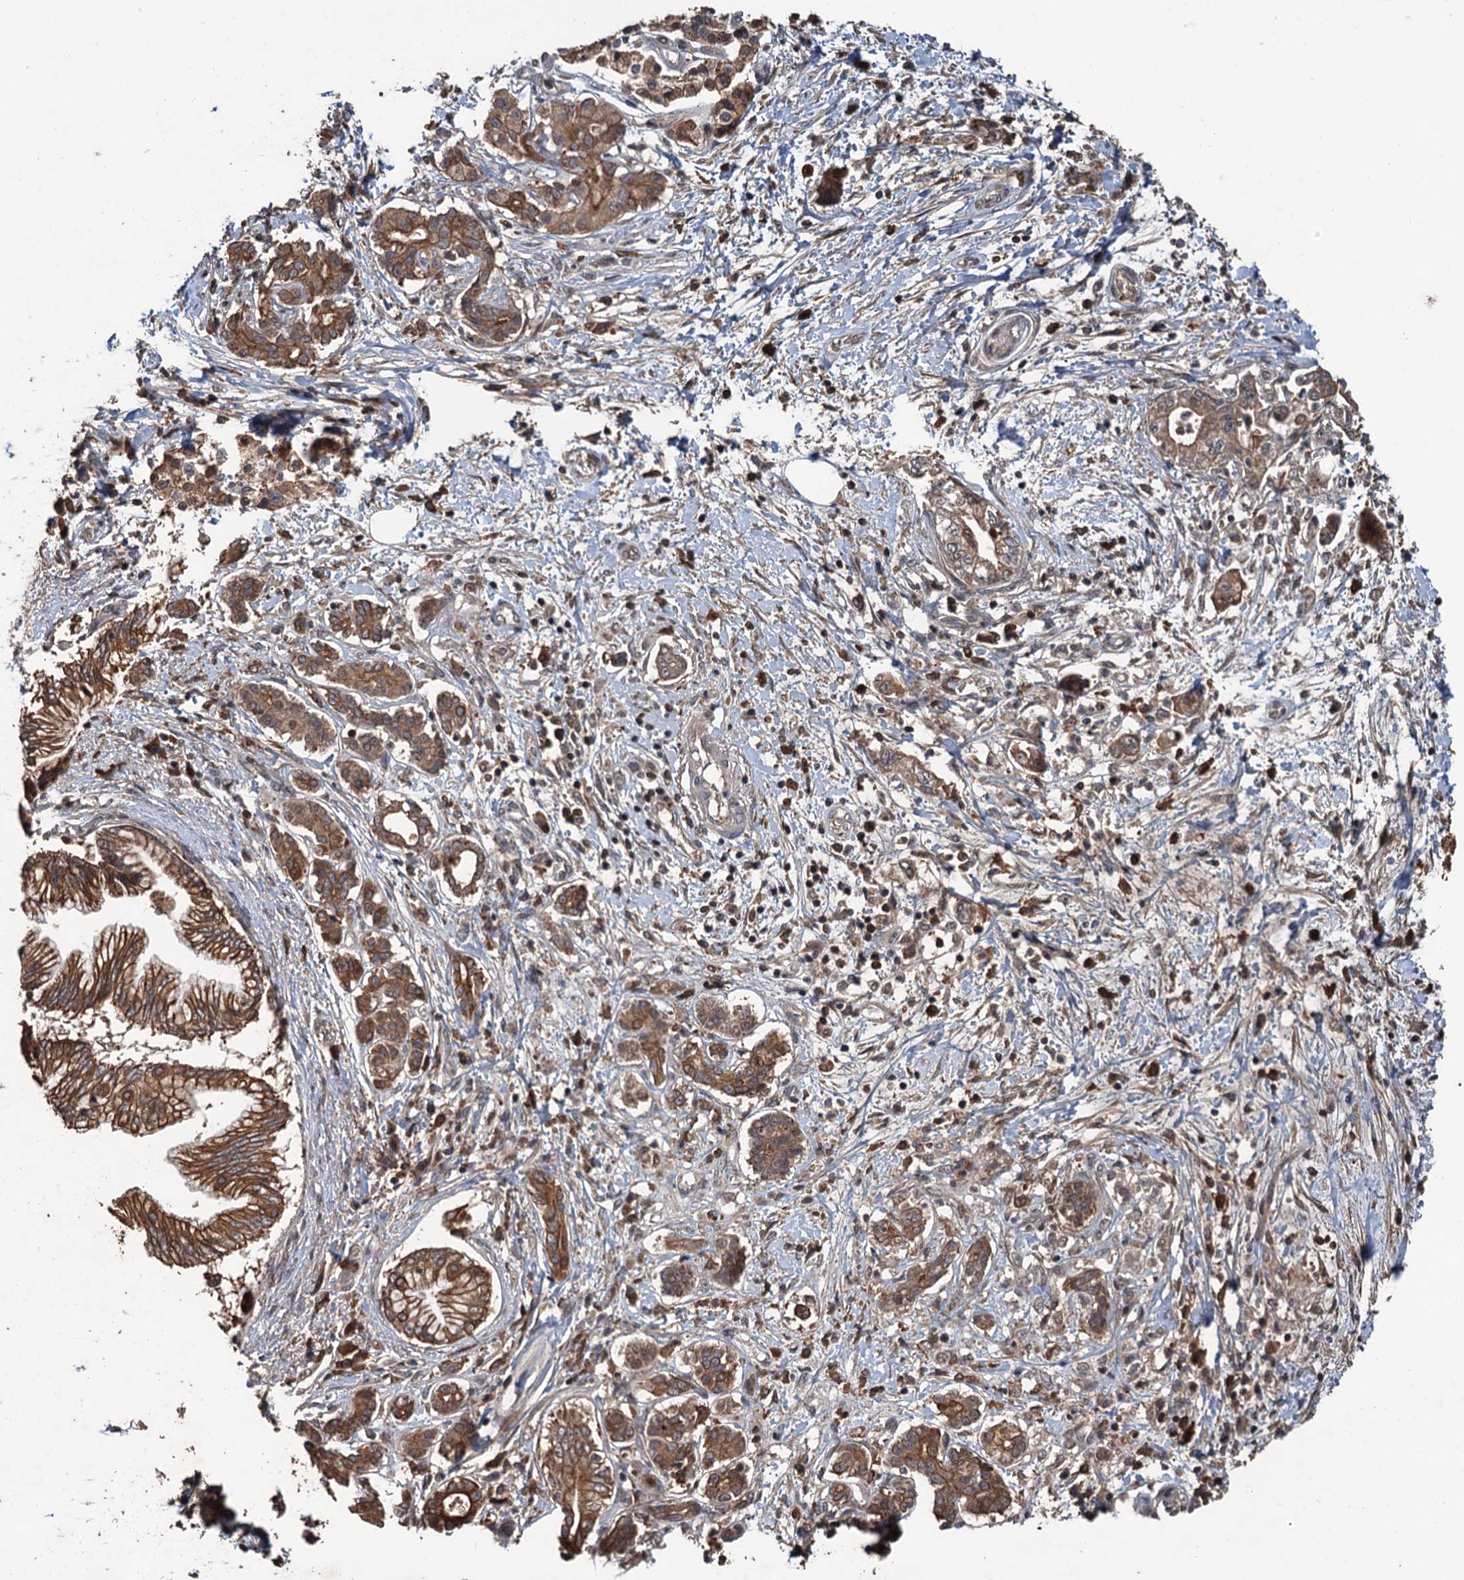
{"staining": {"intensity": "moderate", "quantity": ">75%", "location": "cytoplasmic/membranous"}, "tissue": "pancreatic cancer", "cell_type": "Tumor cells", "image_type": "cancer", "snomed": [{"axis": "morphology", "description": "Adenocarcinoma, NOS"}, {"axis": "topography", "description": "Pancreas"}], "caption": "Immunohistochemical staining of human pancreatic adenocarcinoma reveals medium levels of moderate cytoplasmic/membranous protein expression in approximately >75% of tumor cells. The staining was performed using DAB (3,3'-diaminobenzidine) to visualize the protein expression in brown, while the nuclei were stained in blue with hematoxylin (Magnification: 20x).", "gene": "ZNF438", "patient": {"sex": "female", "age": 73}}